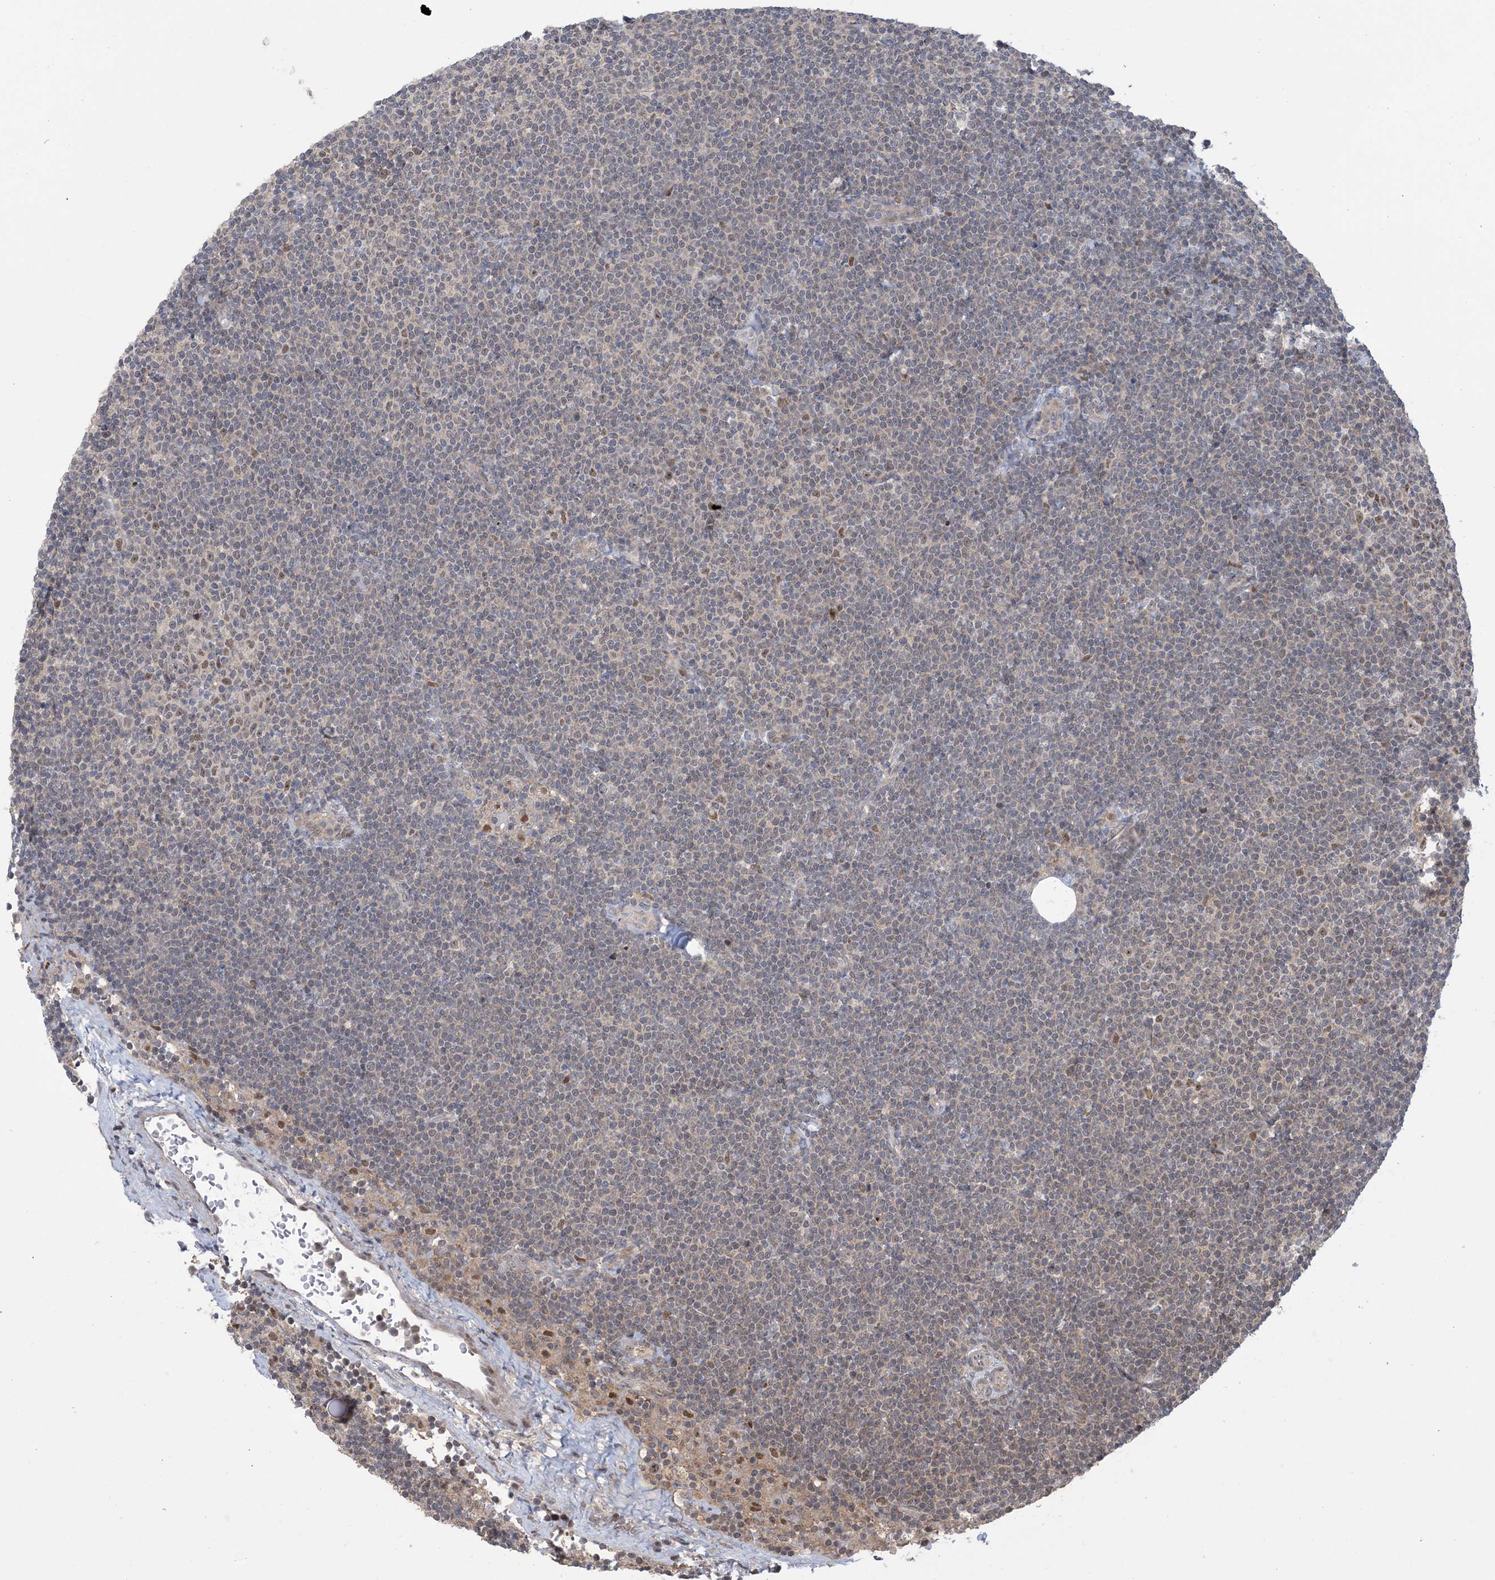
{"staining": {"intensity": "weak", "quantity": "<25%", "location": "nuclear"}, "tissue": "lymphoma", "cell_type": "Tumor cells", "image_type": "cancer", "snomed": [{"axis": "morphology", "description": "Malignant lymphoma, non-Hodgkin's type, Low grade"}, {"axis": "topography", "description": "Lymph node"}], "caption": "An image of lymphoma stained for a protein reveals no brown staining in tumor cells. (DAB (3,3'-diaminobenzidine) immunohistochemistry (IHC) with hematoxylin counter stain).", "gene": "ZNF710", "patient": {"sex": "female", "age": 53}}